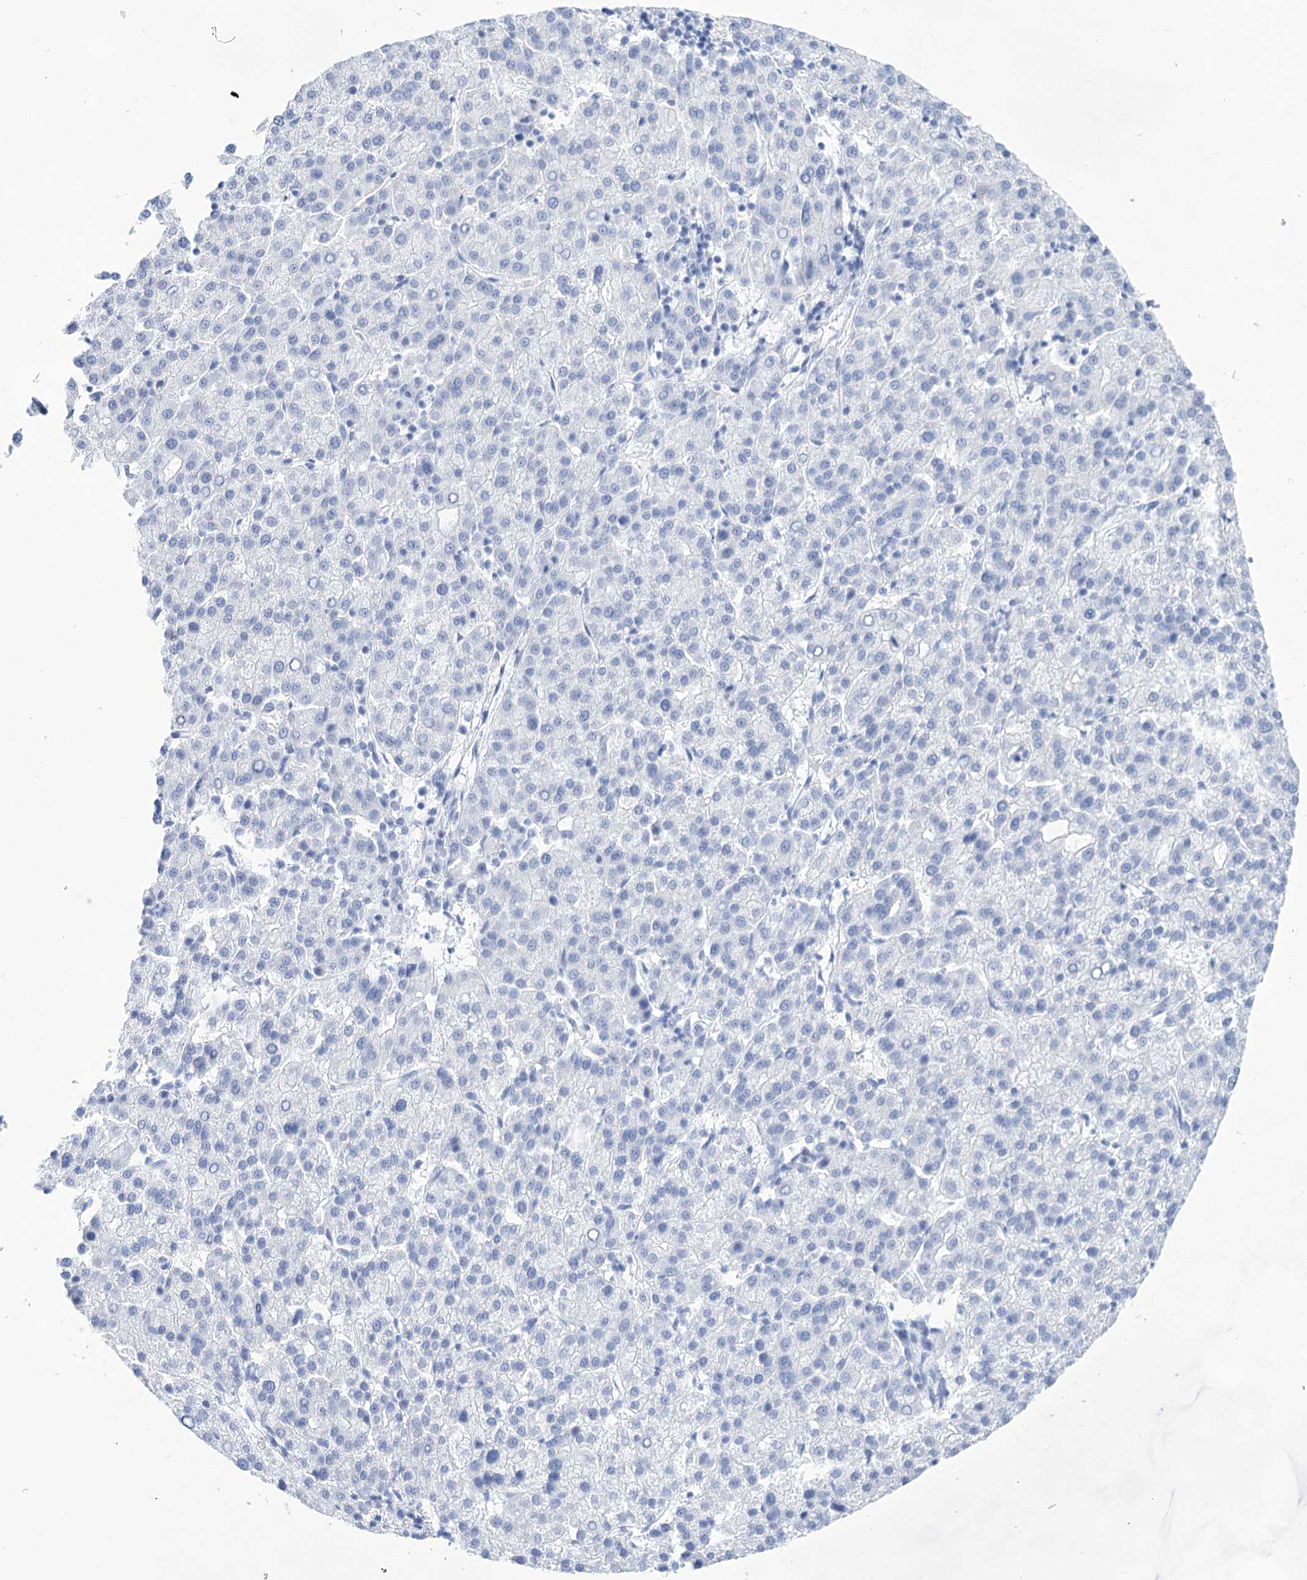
{"staining": {"intensity": "negative", "quantity": "none", "location": "none"}, "tissue": "liver cancer", "cell_type": "Tumor cells", "image_type": "cancer", "snomed": [{"axis": "morphology", "description": "Carcinoma, Hepatocellular, NOS"}, {"axis": "topography", "description": "Liver"}], "caption": "IHC image of neoplastic tissue: hepatocellular carcinoma (liver) stained with DAB displays no significant protein expression in tumor cells. (DAB (3,3'-diaminobenzidine) IHC visualized using brightfield microscopy, high magnification).", "gene": "LALBA", "patient": {"sex": "female", "age": 58}}